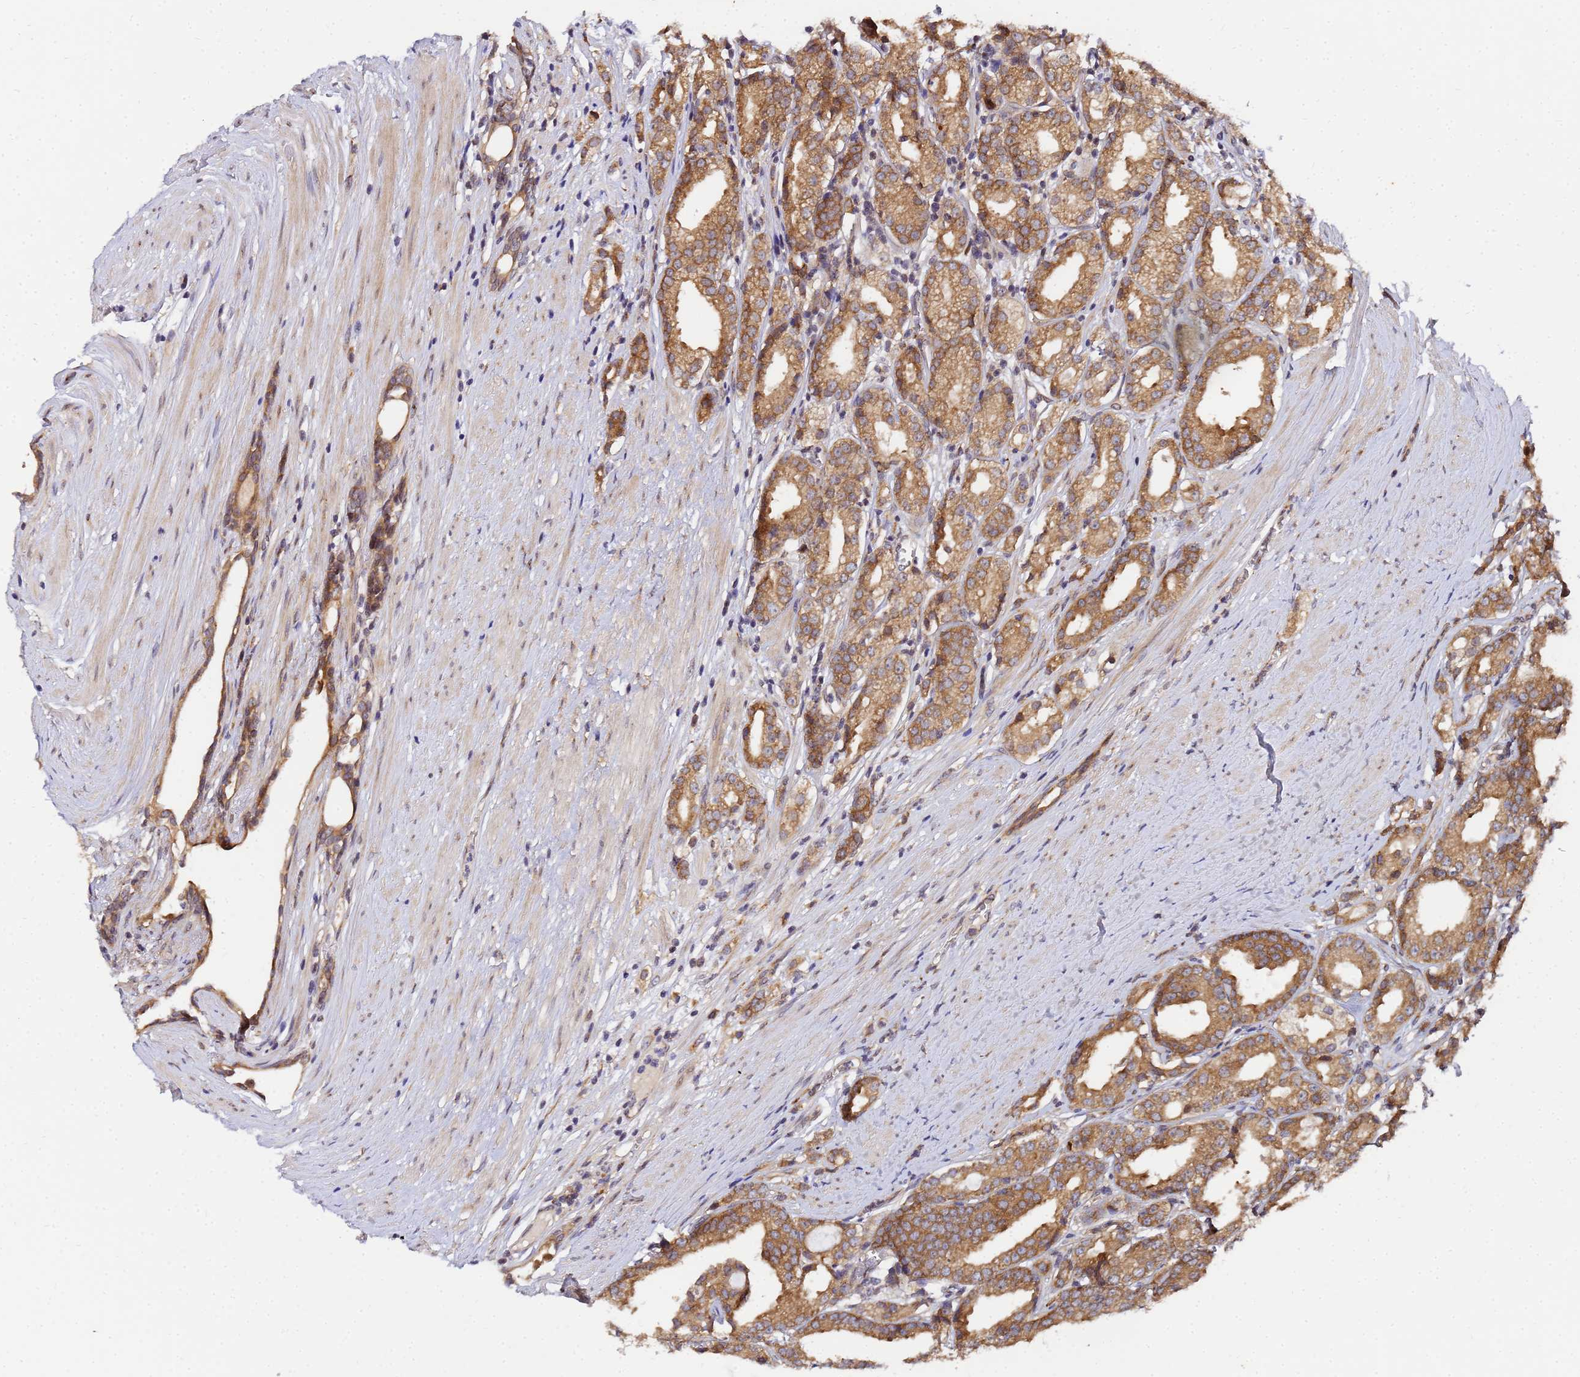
{"staining": {"intensity": "moderate", "quantity": ">75%", "location": "cytoplasmic/membranous"}, "tissue": "prostate cancer", "cell_type": "Tumor cells", "image_type": "cancer", "snomed": [{"axis": "morphology", "description": "Adenocarcinoma, High grade"}, {"axis": "topography", "description": "Prostate"}], "caption": "This micrograph demonstrates IHC staining of prostate high-grade adenocarcinoma, with medium moderate cytoplasmic/membranous positivity in approximately >75% of tumor cells.", "gene": "UNC93B1", "patient": {"sex": "male", "age": 69}}